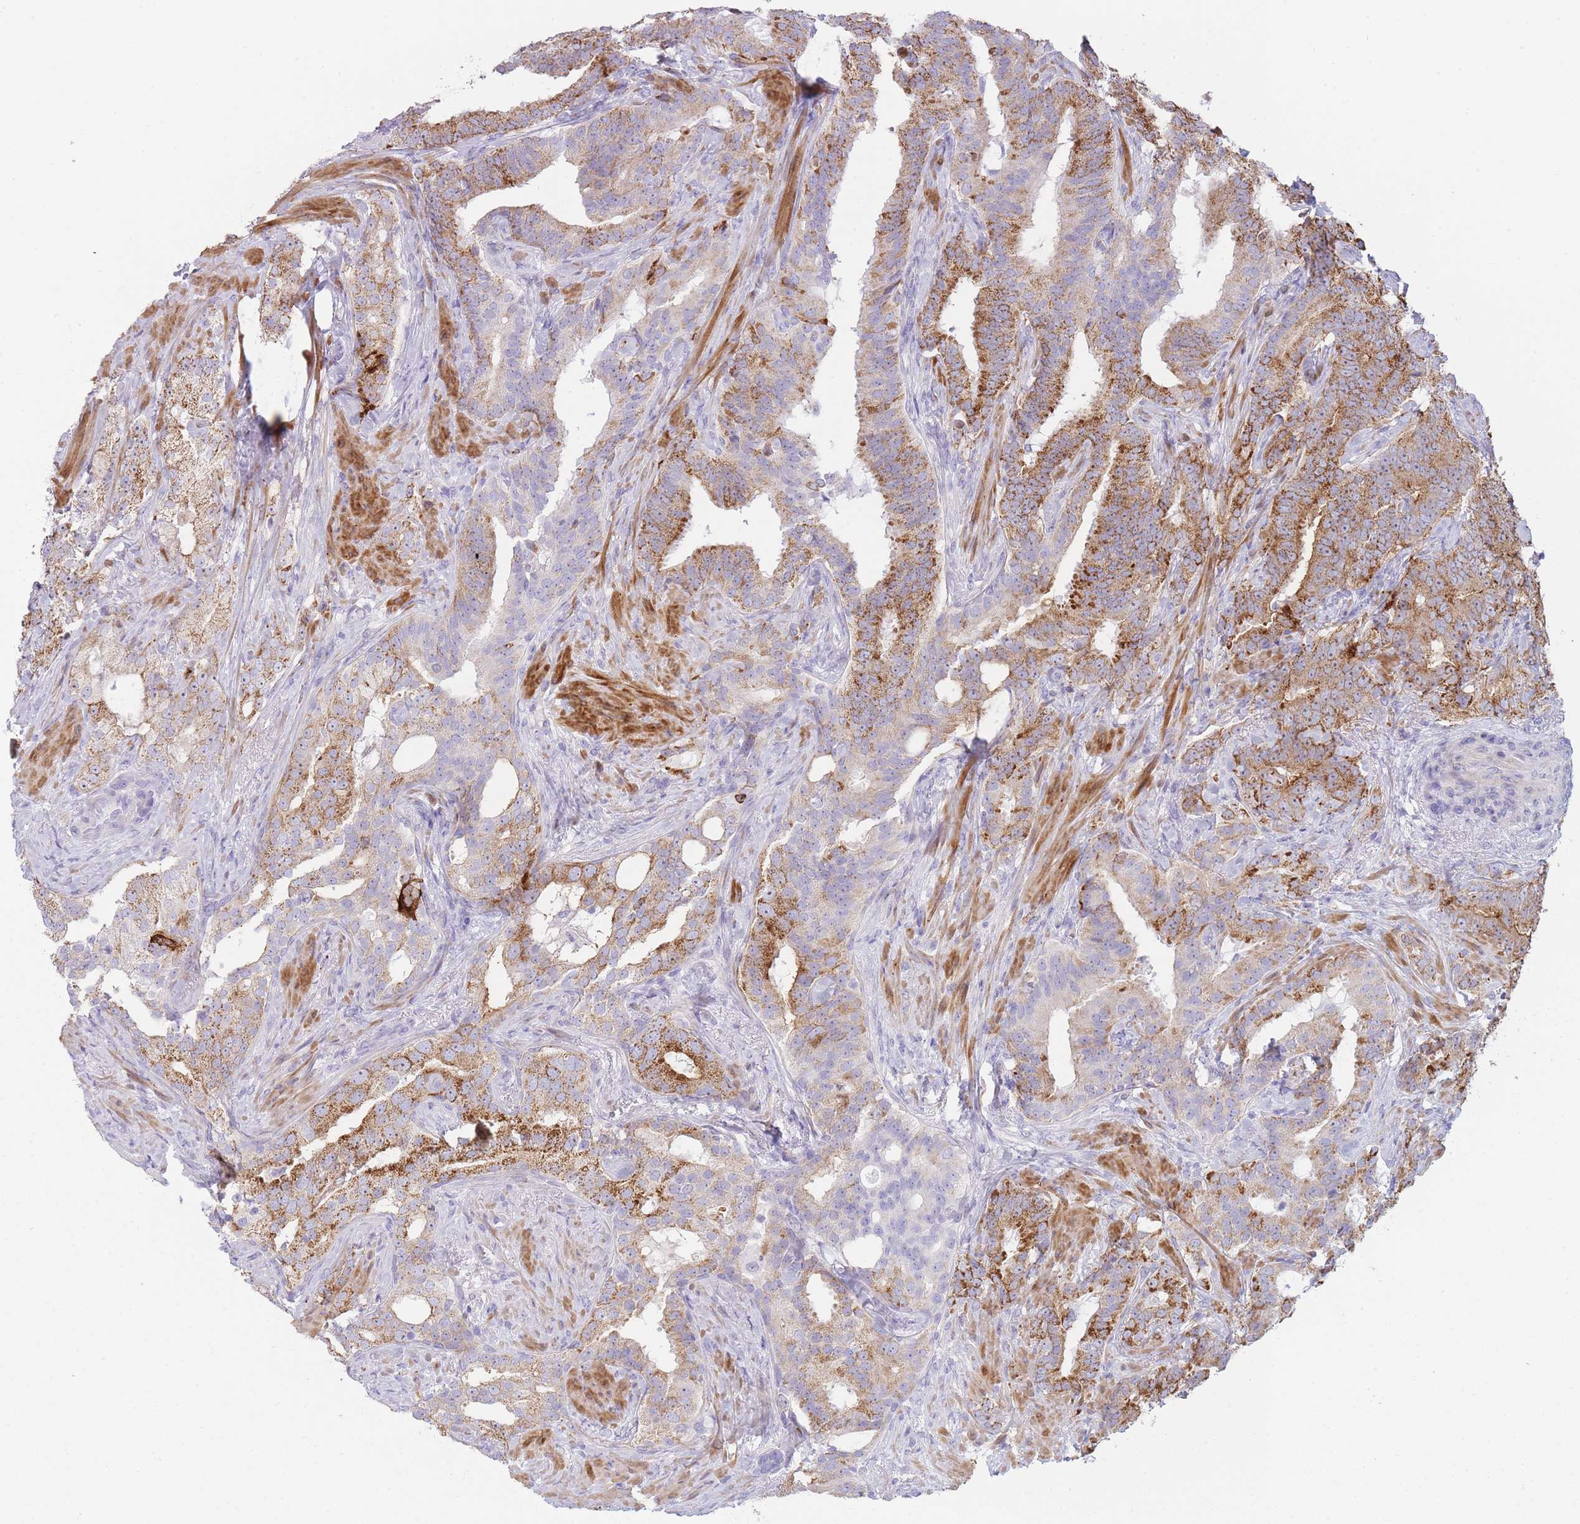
{"staining": {"intensity": "strong", "quantity": "25%-75%", "location": "cytoplasmic/membranous"}, "tissue": "prostate cancer", "cell_type": "Tumor cells", "image_type": "cancer", "snomed": [{"axis": "morphology", "description": "Adenocarcinoma, High grade"}, {"axis": "topography", "description": "Prostate"}], "caption": "Strong cytoplasmic/membranous staining is seen in about 25%-75% of tumor cells in adenocarcinoma (high-grade) (prostate).", "gene": "UTP14A", "patient": {"sex": "male", "age": 64}}